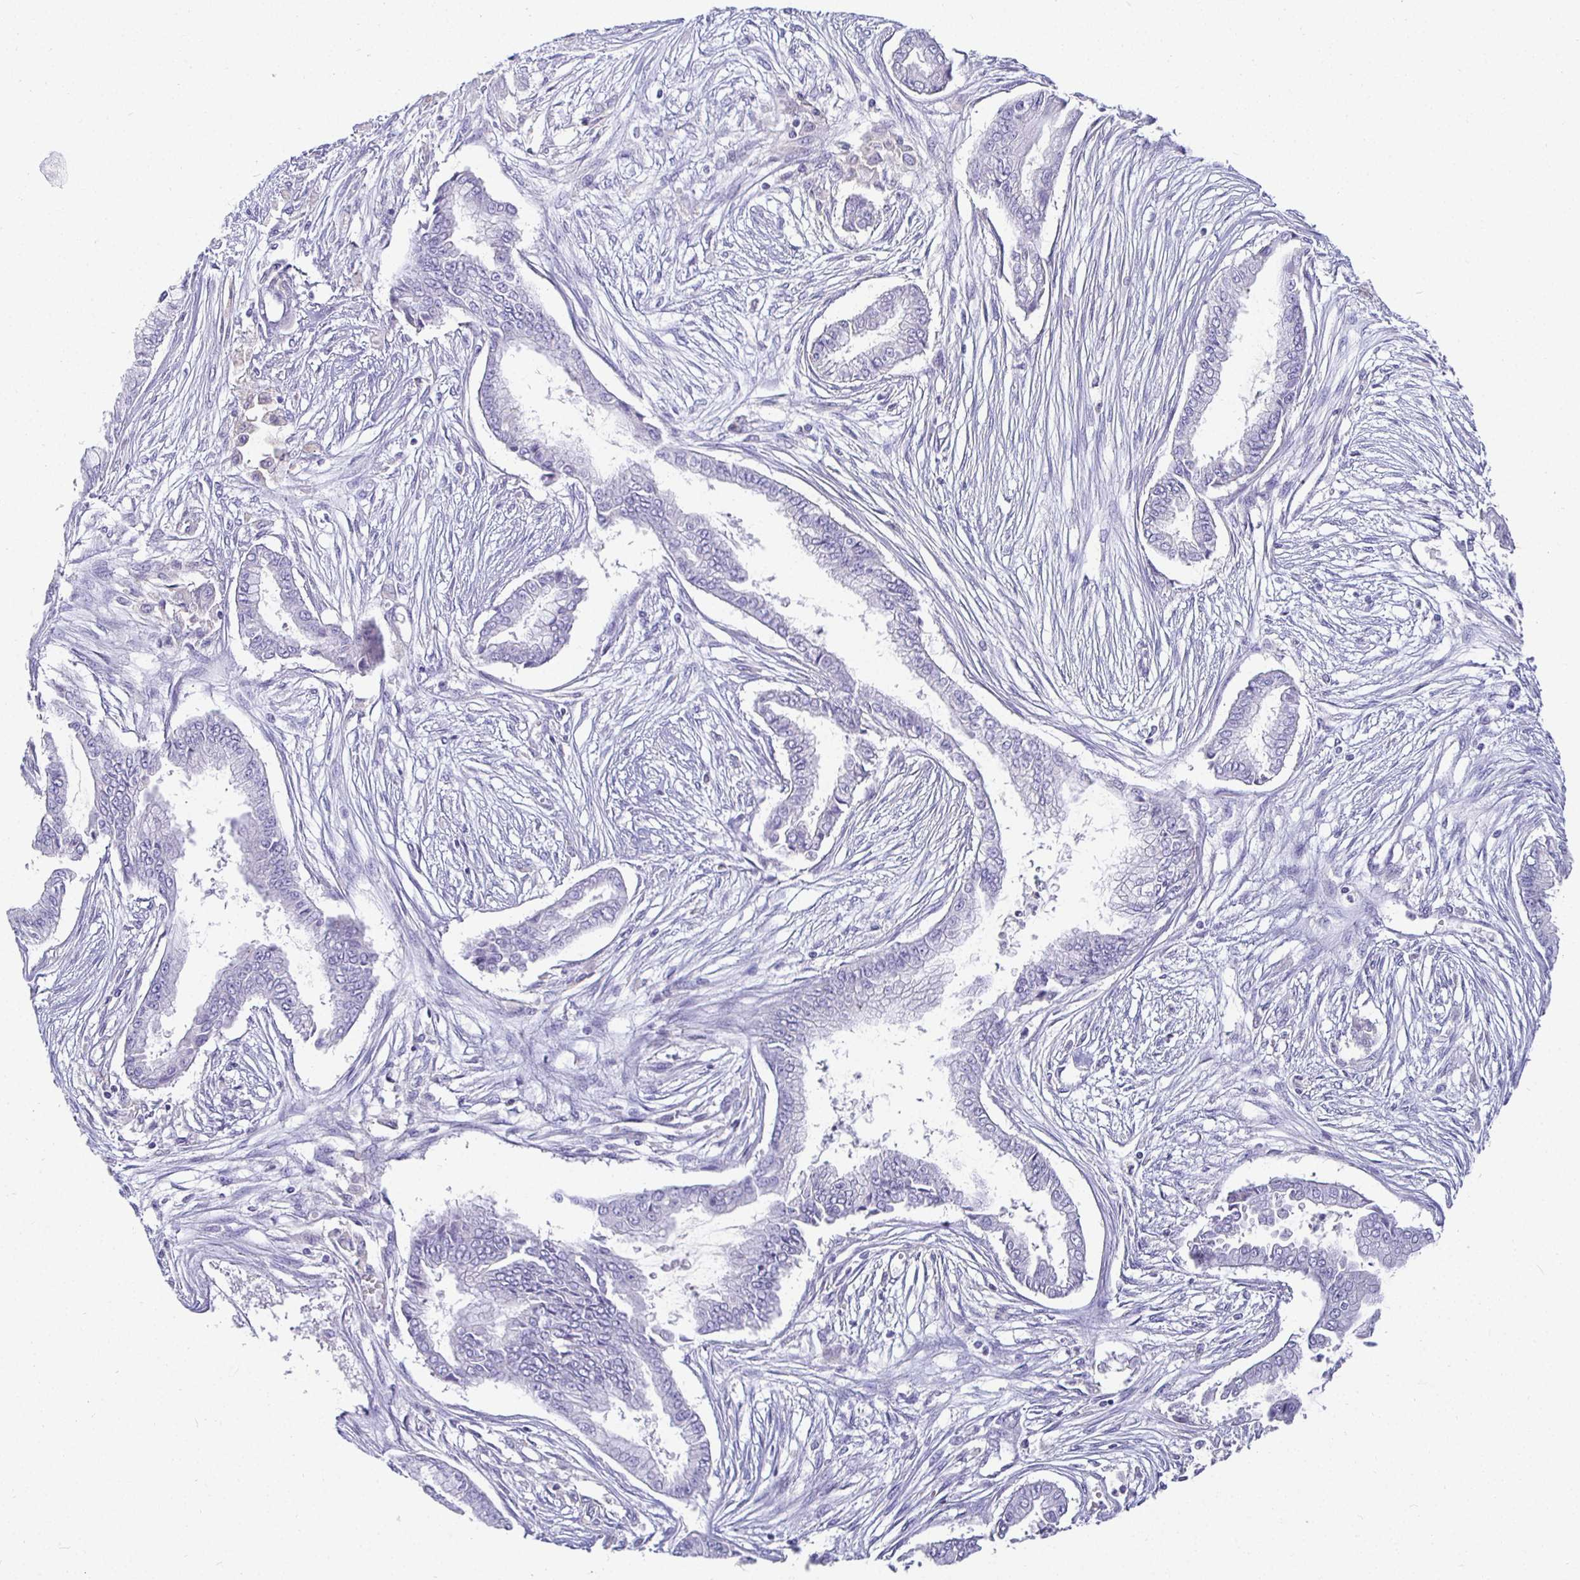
{"staining": {"intensity": "negative", "quantity": "none", "location": "none"}, "tissue": "pancreatic cancer", "cell_type": "Tumor cells", "image_type": "cancer", "snomed": [{"axis": "morphology", "description": "Adenocarcinoma, NOS"}, {"axis": "topography", "description": "Pancreas"}], "caption": "Histopathology image shows no protein positivity in tumor cells of pancreatic cancer tissue. (DAB (3,3'-diaminobenzidine) immunohistochemistry visualized using brightfield microscopy, high magnification).", "gene": "SIRPA", "patient": {"sex": "female", "age": 68}}